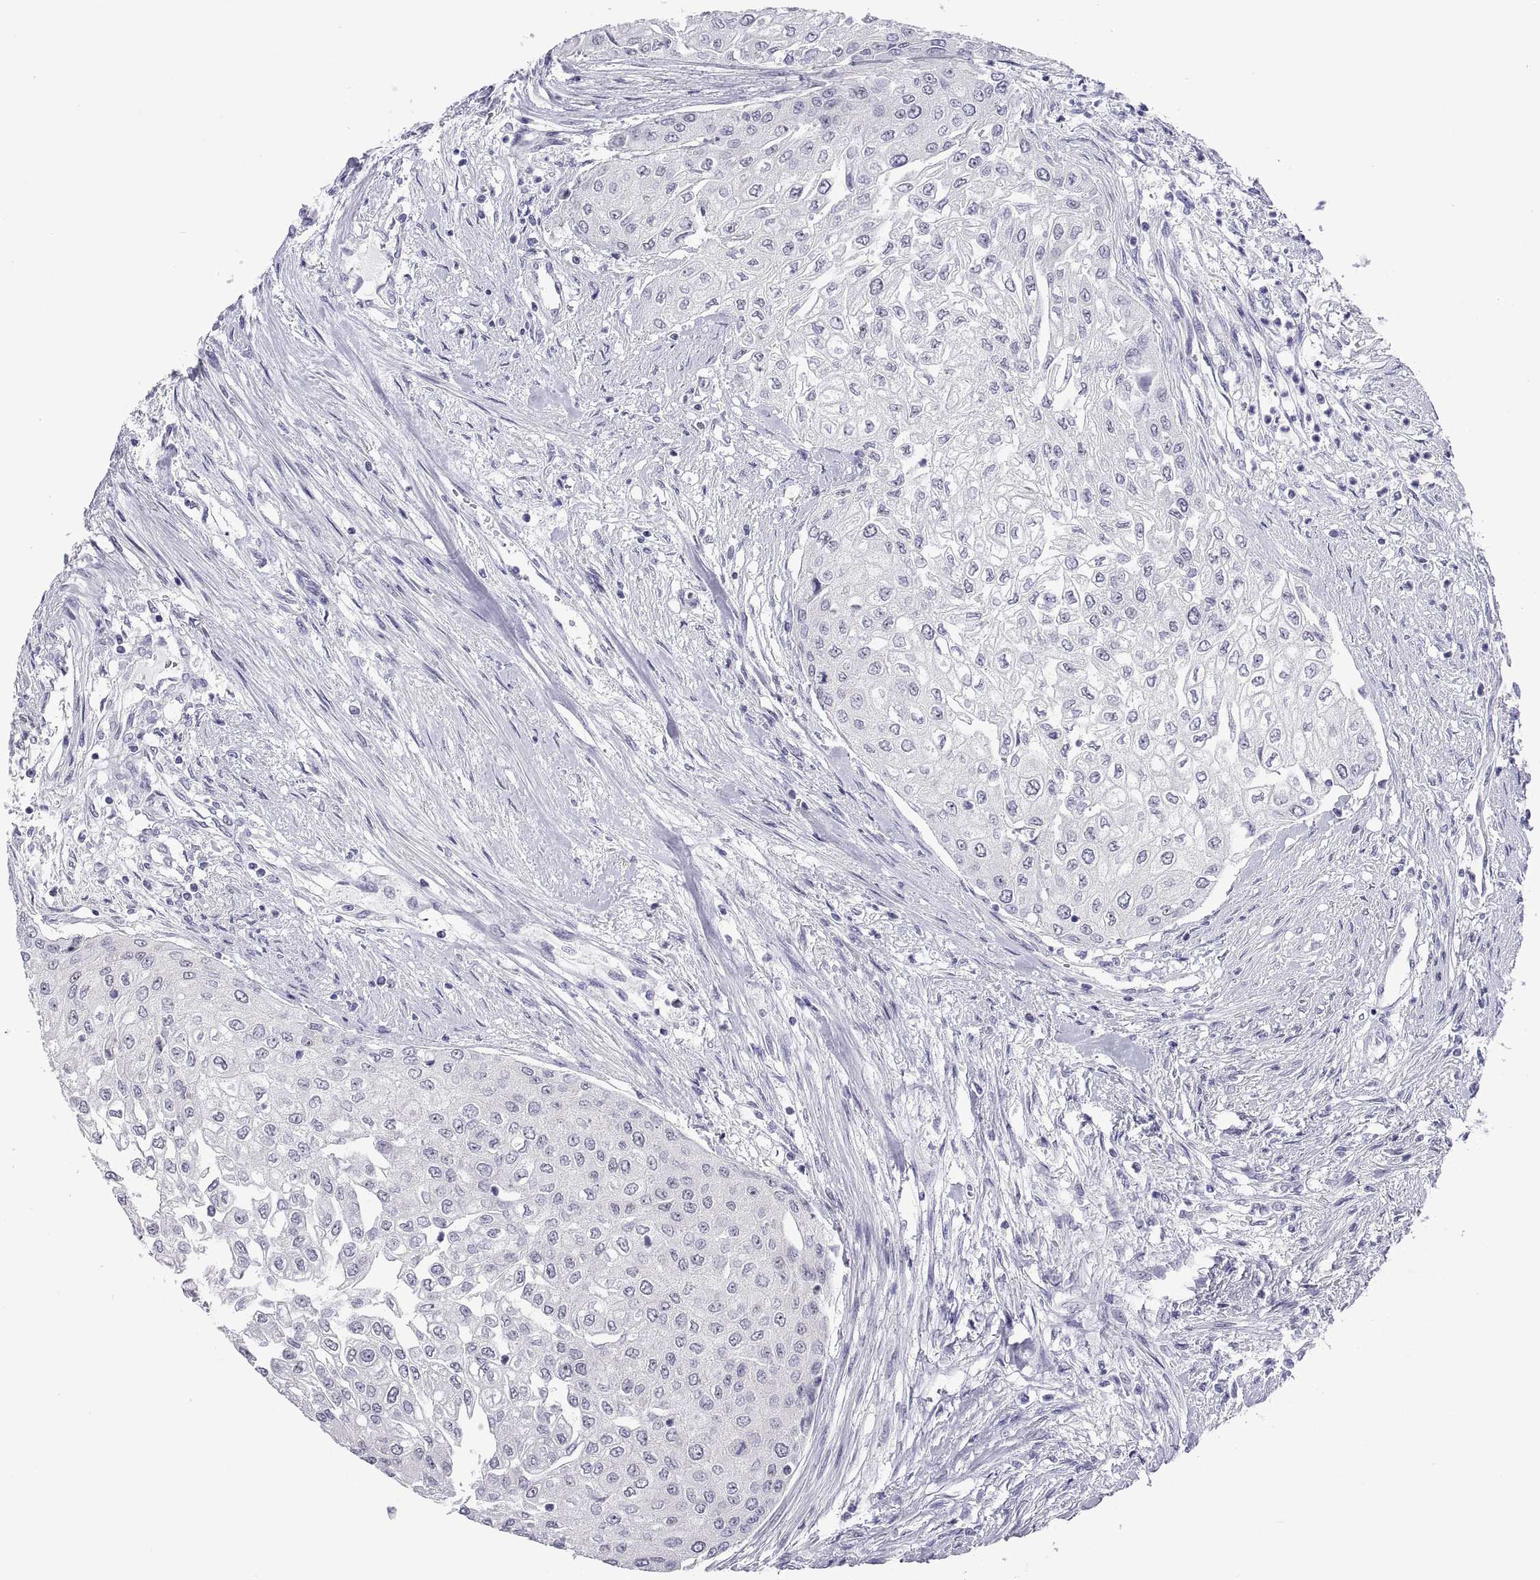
{"staining": {"intensity": "negative", "quantity": "none", "location": "none"}, "tissue": "urothelial cancer", "cell_type": "Tumor cells", "image_type": "cancer", "snomed": [{"axis": "morphology", "description": "Urothelial carcinoma, High grade"}, {"axis": "topography", "description": "Urinary bladder"}], "caption": "There is no significant positivity in tumor cells of urothelial cancer.", "gene": "VSX2", "patient": {"sex": "male", "age": 62}}